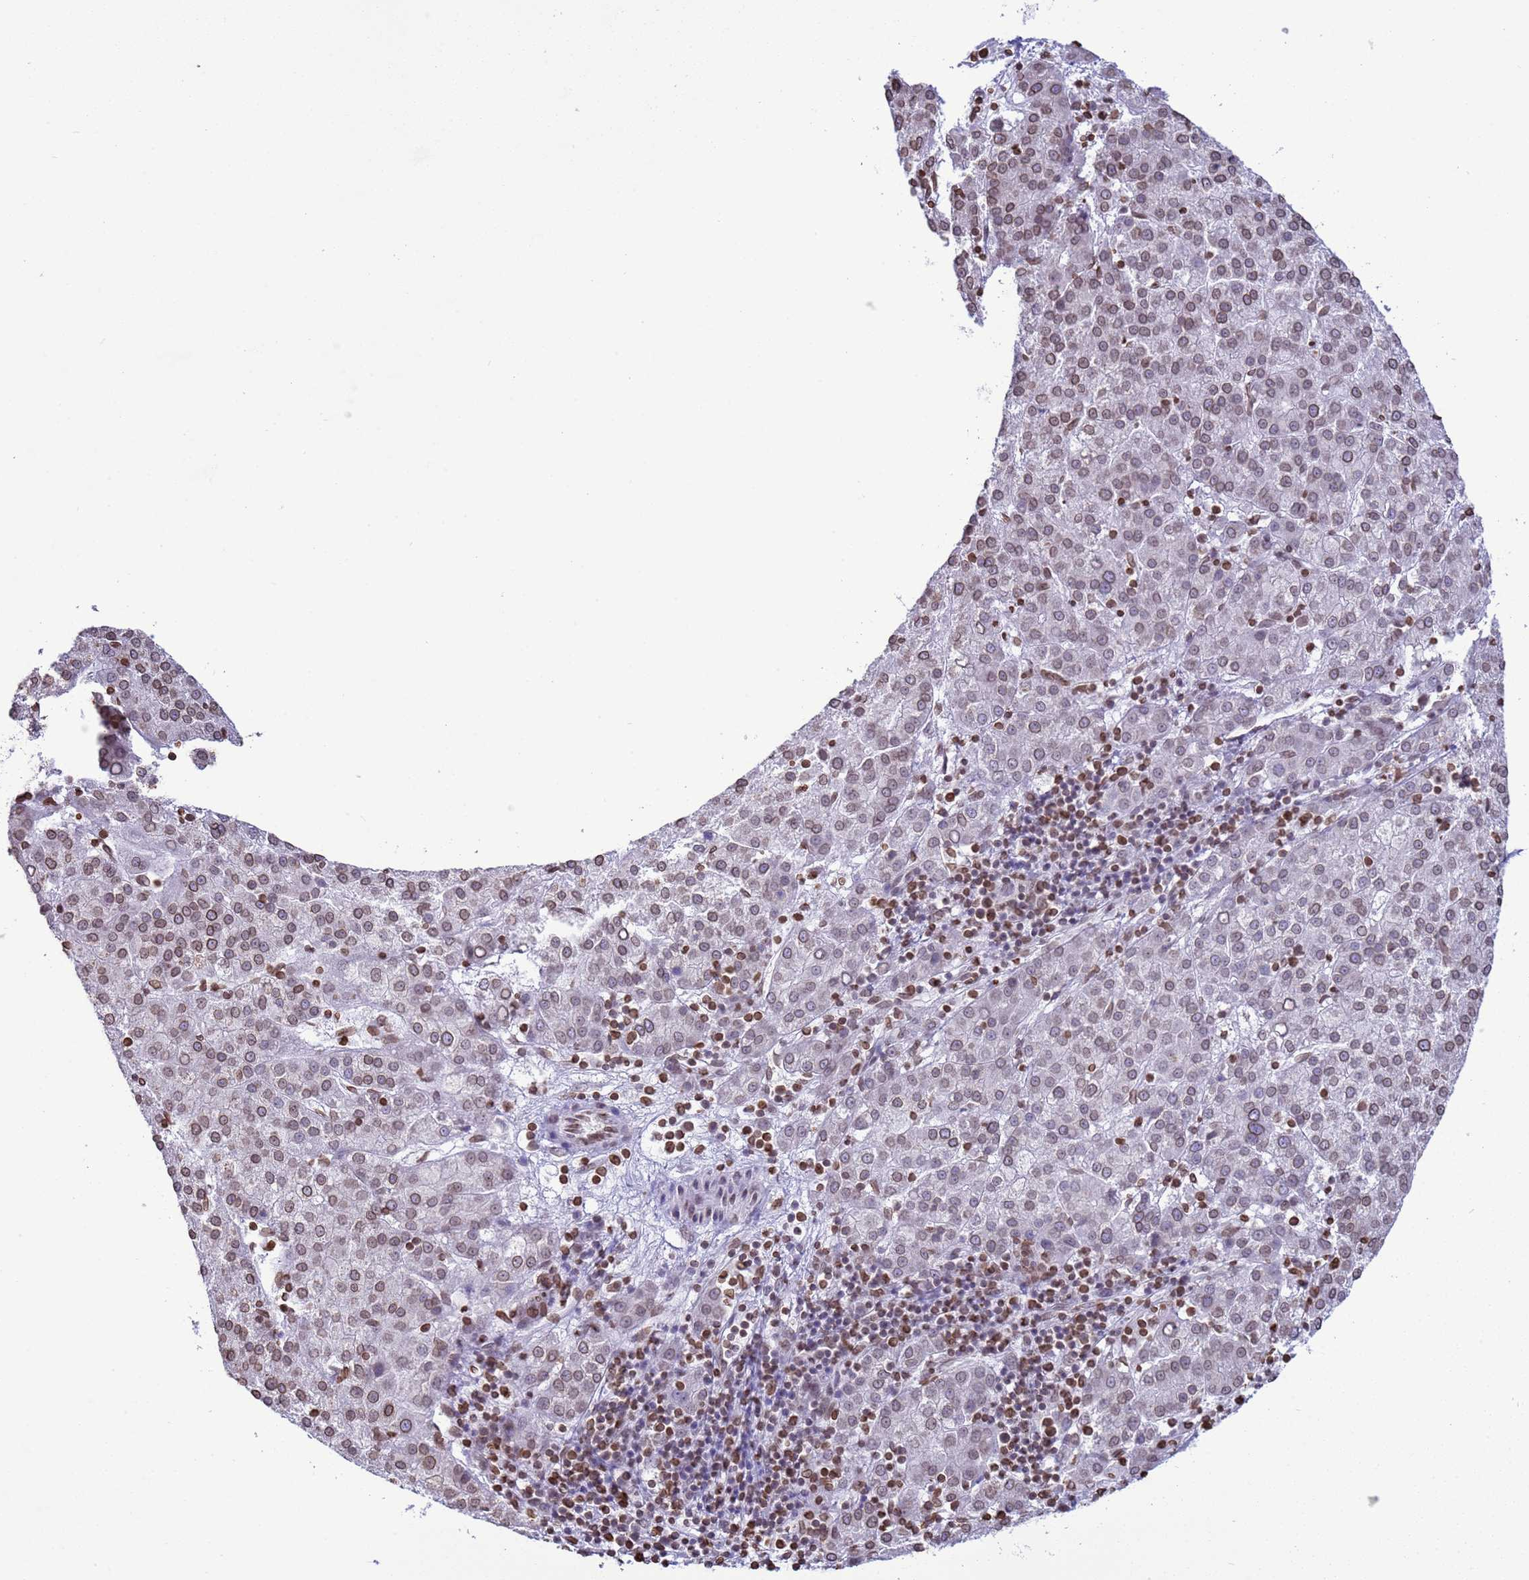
{"staining": {"intensity": "moderate", "quantity": "25%-75%", "location": "cytoplasmic/membranous,nuclear"}, "tissue": "liver cancer", "cell_type": "Tumor cells", "image_type": "cancer", "snomed": [{"axis": "morphology", "description": "Carcinoma, Hepatocellular, NOS"}, {"axis": "topography", "description": "Liver"}], "caption": "This micrograph demonstrates immunohistochemistry staining of human hepatocellular carcinoma (liver), with medium moderate cytoplasmic/membranous and nuclear staining in about 25%-75% of tumor cells.", "gene": "DHX37", "patient": {"sex": "female", "age": 58}}